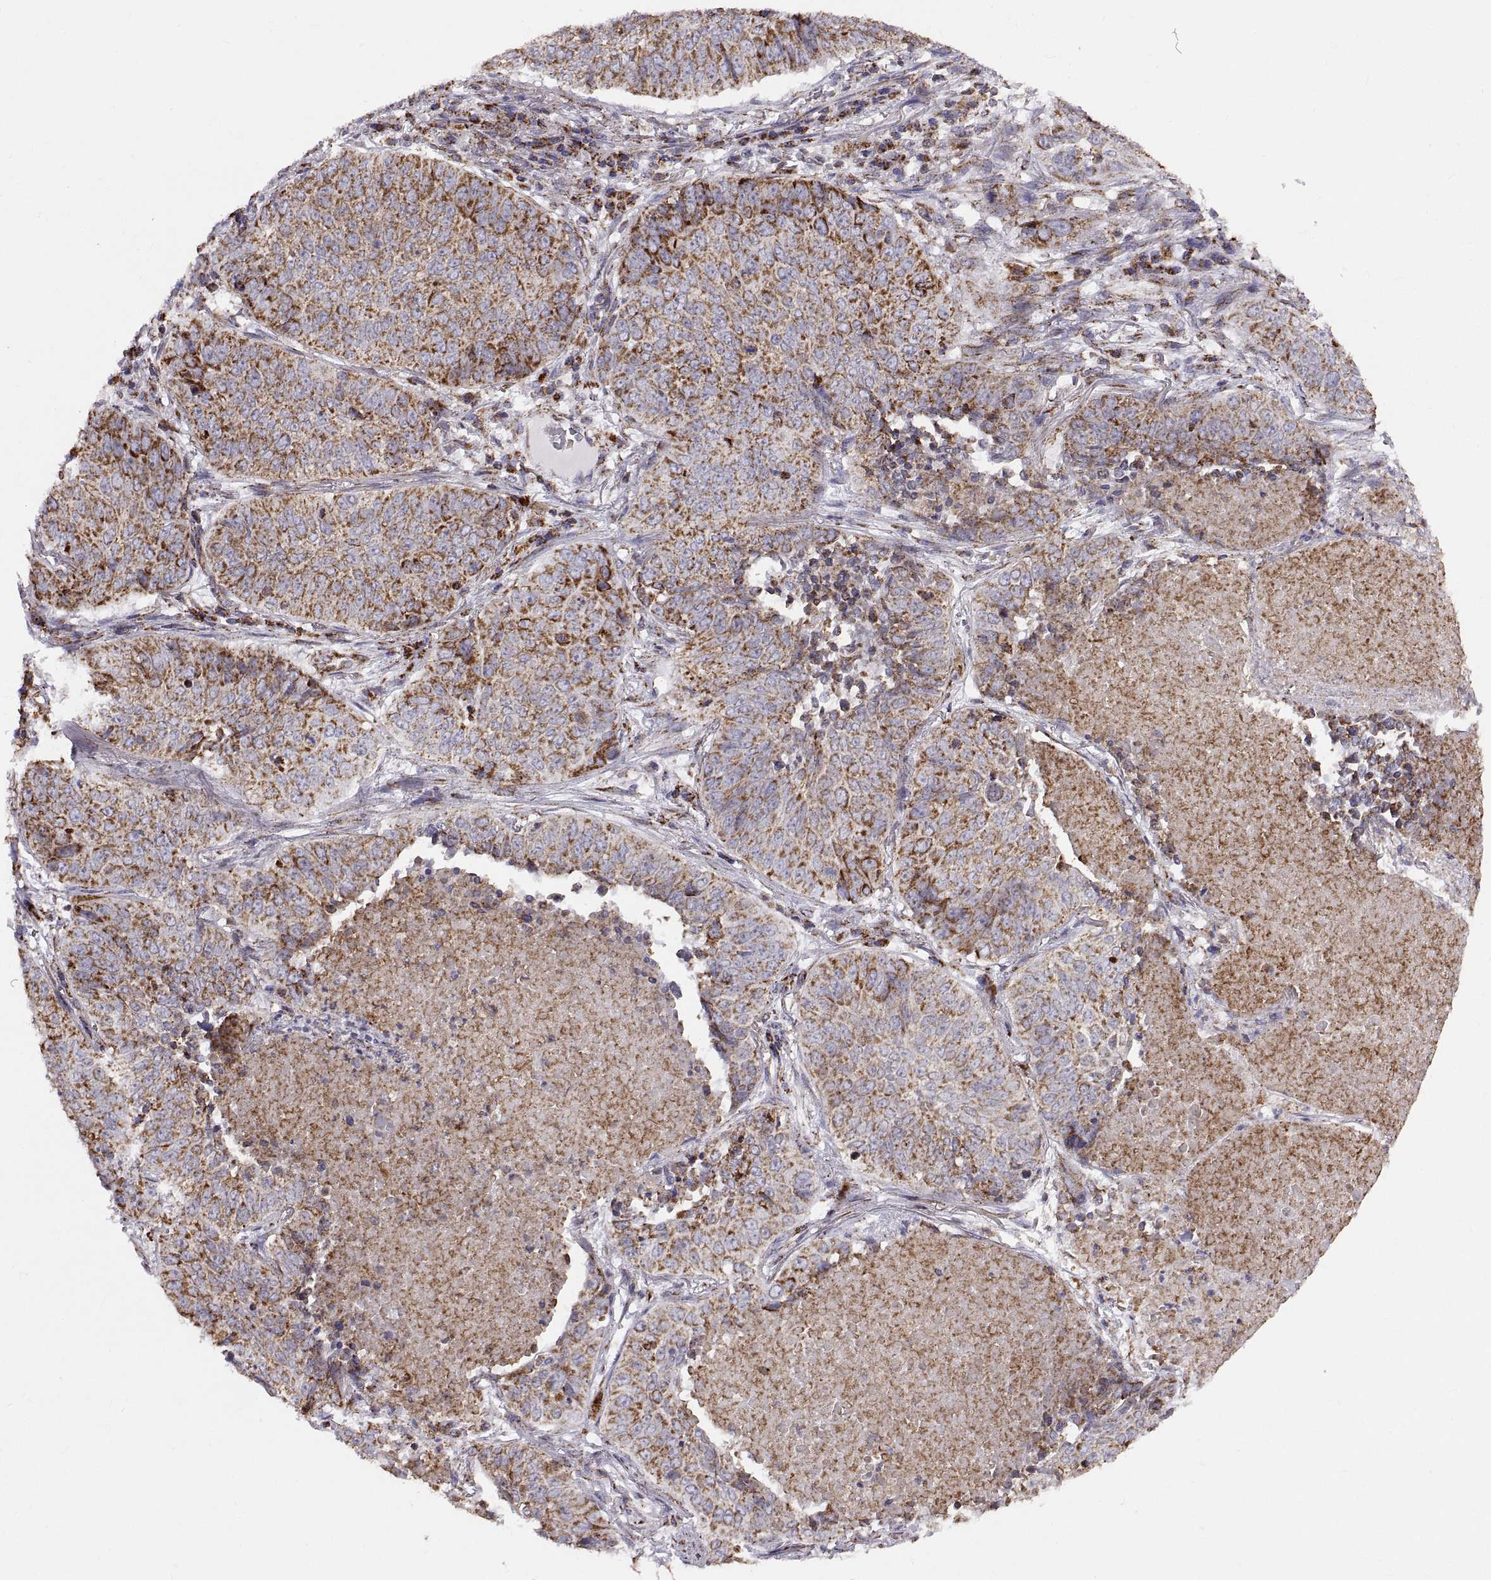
{"staining": {"intensity": "strong", "quantity": "25%-75%", "location": "cytoplasmic/membranous"}, "tissue": "lung cancer", "cell_type": "Tumor cells", "image_type": "cancer", "snomed": [{"axis": "morphology", "description": "Normal tissue, NOS"}, {"axis": "morphology", "description": "Squamous cell carcinoma, NOS"}, {"axis": "topography", "description": "Bronchus"}, {"axis": "topography", "description": "Lung"}], "caption": "Protein staining demonstrates strong cytoplasmic/membranous staining in approximately 25%-75% of tumor cells in lung cancer.", "gene": "ARSD", "patient": {"sex": "male", "age": 64}}